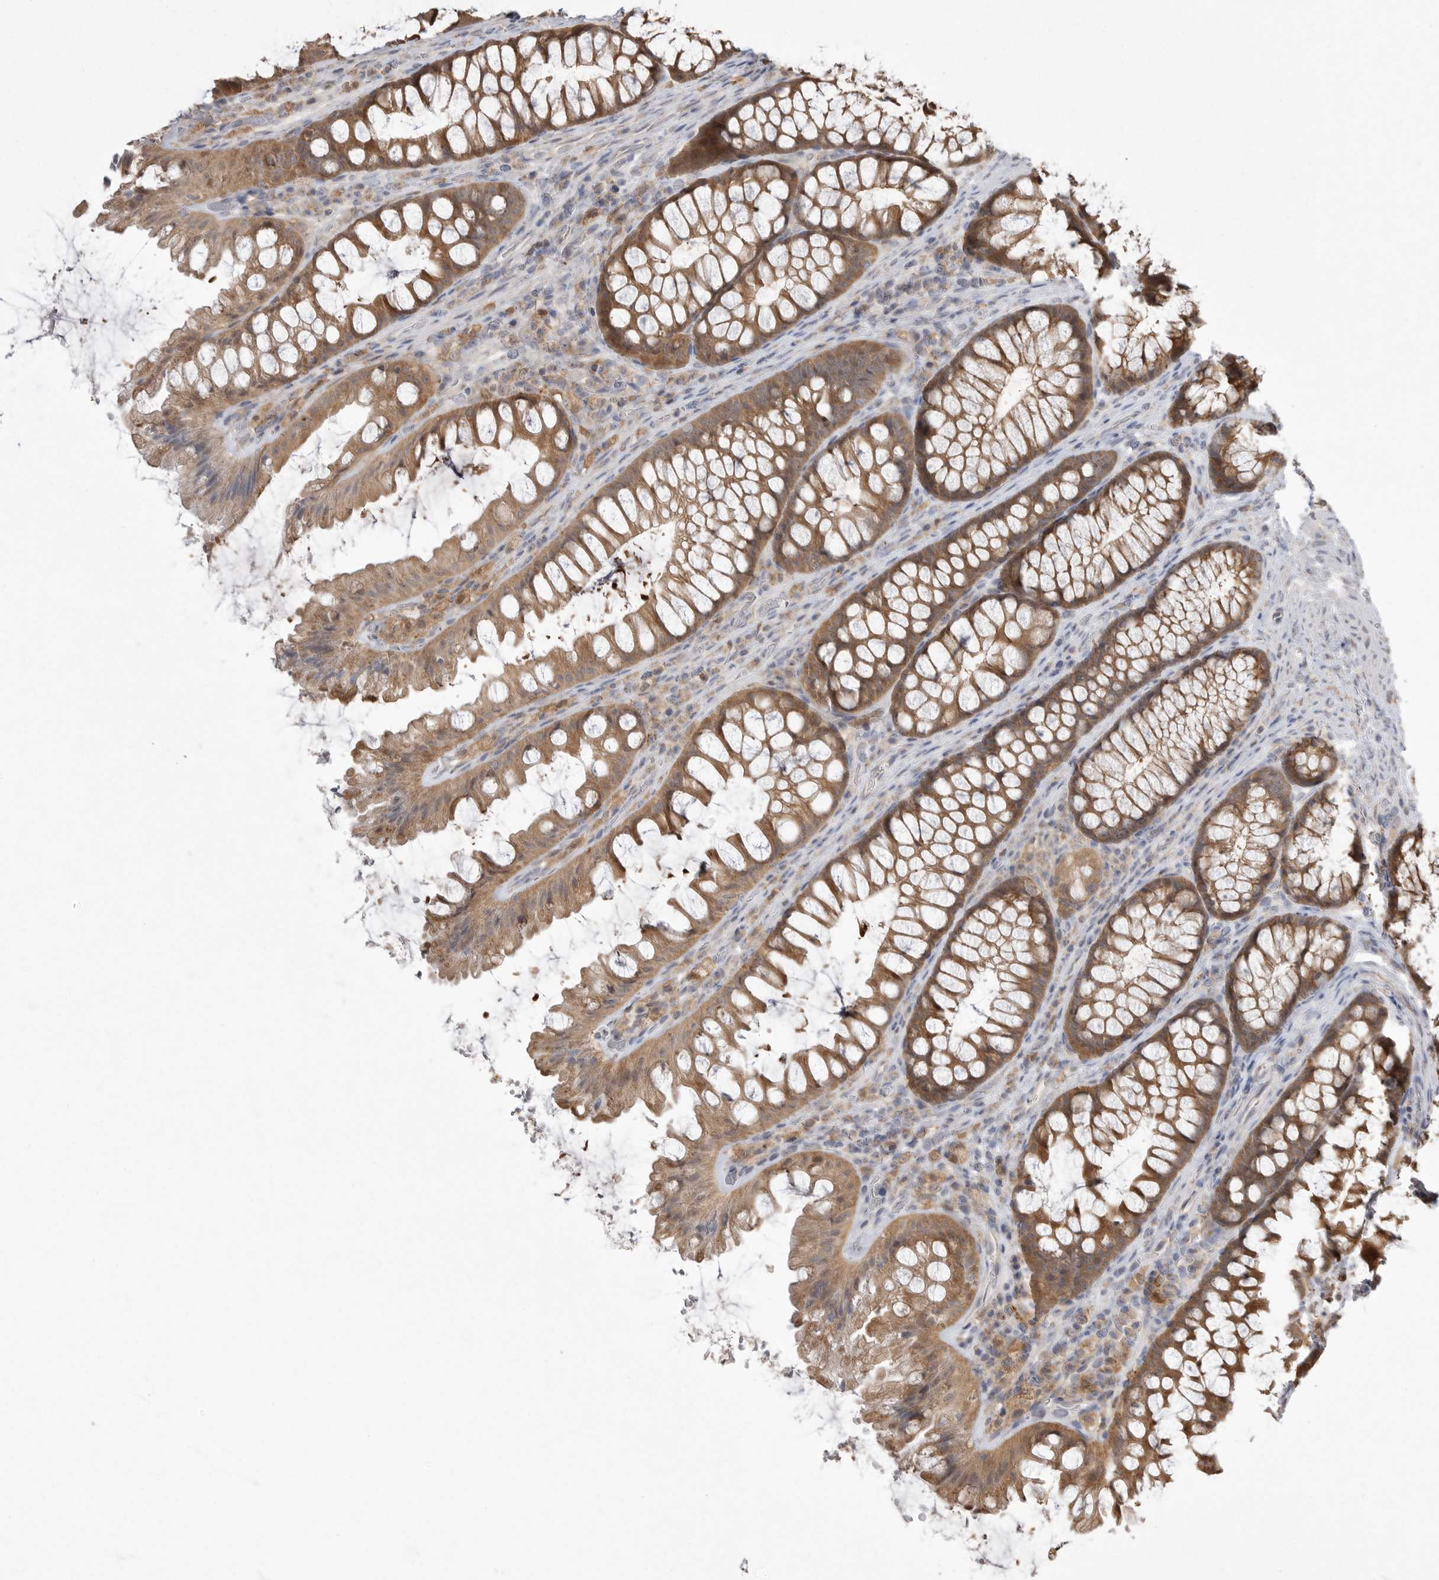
{"staining": {"intensity": "weak", "quantity": "25%-75%", "location": "cytoplasmic/membranous"}, "tissue": "colon", "cell_type": "Endothelial cells", "image_type": "normal", "snomed": [{"axis": "morphology", "description": "Normal tissue, NOS"}, {"axis": "topography", "description": "Colon"}], "caption": "A high-resolution histopathology image shows immunohistochemistry (IHC) staining of benign colon, which exhibits weak cytoplasmic/membranous expression in about 25%-75% of endothelial cells.", "gene": "KYAT3", "patient": {"sex": "female", "age": 62}}